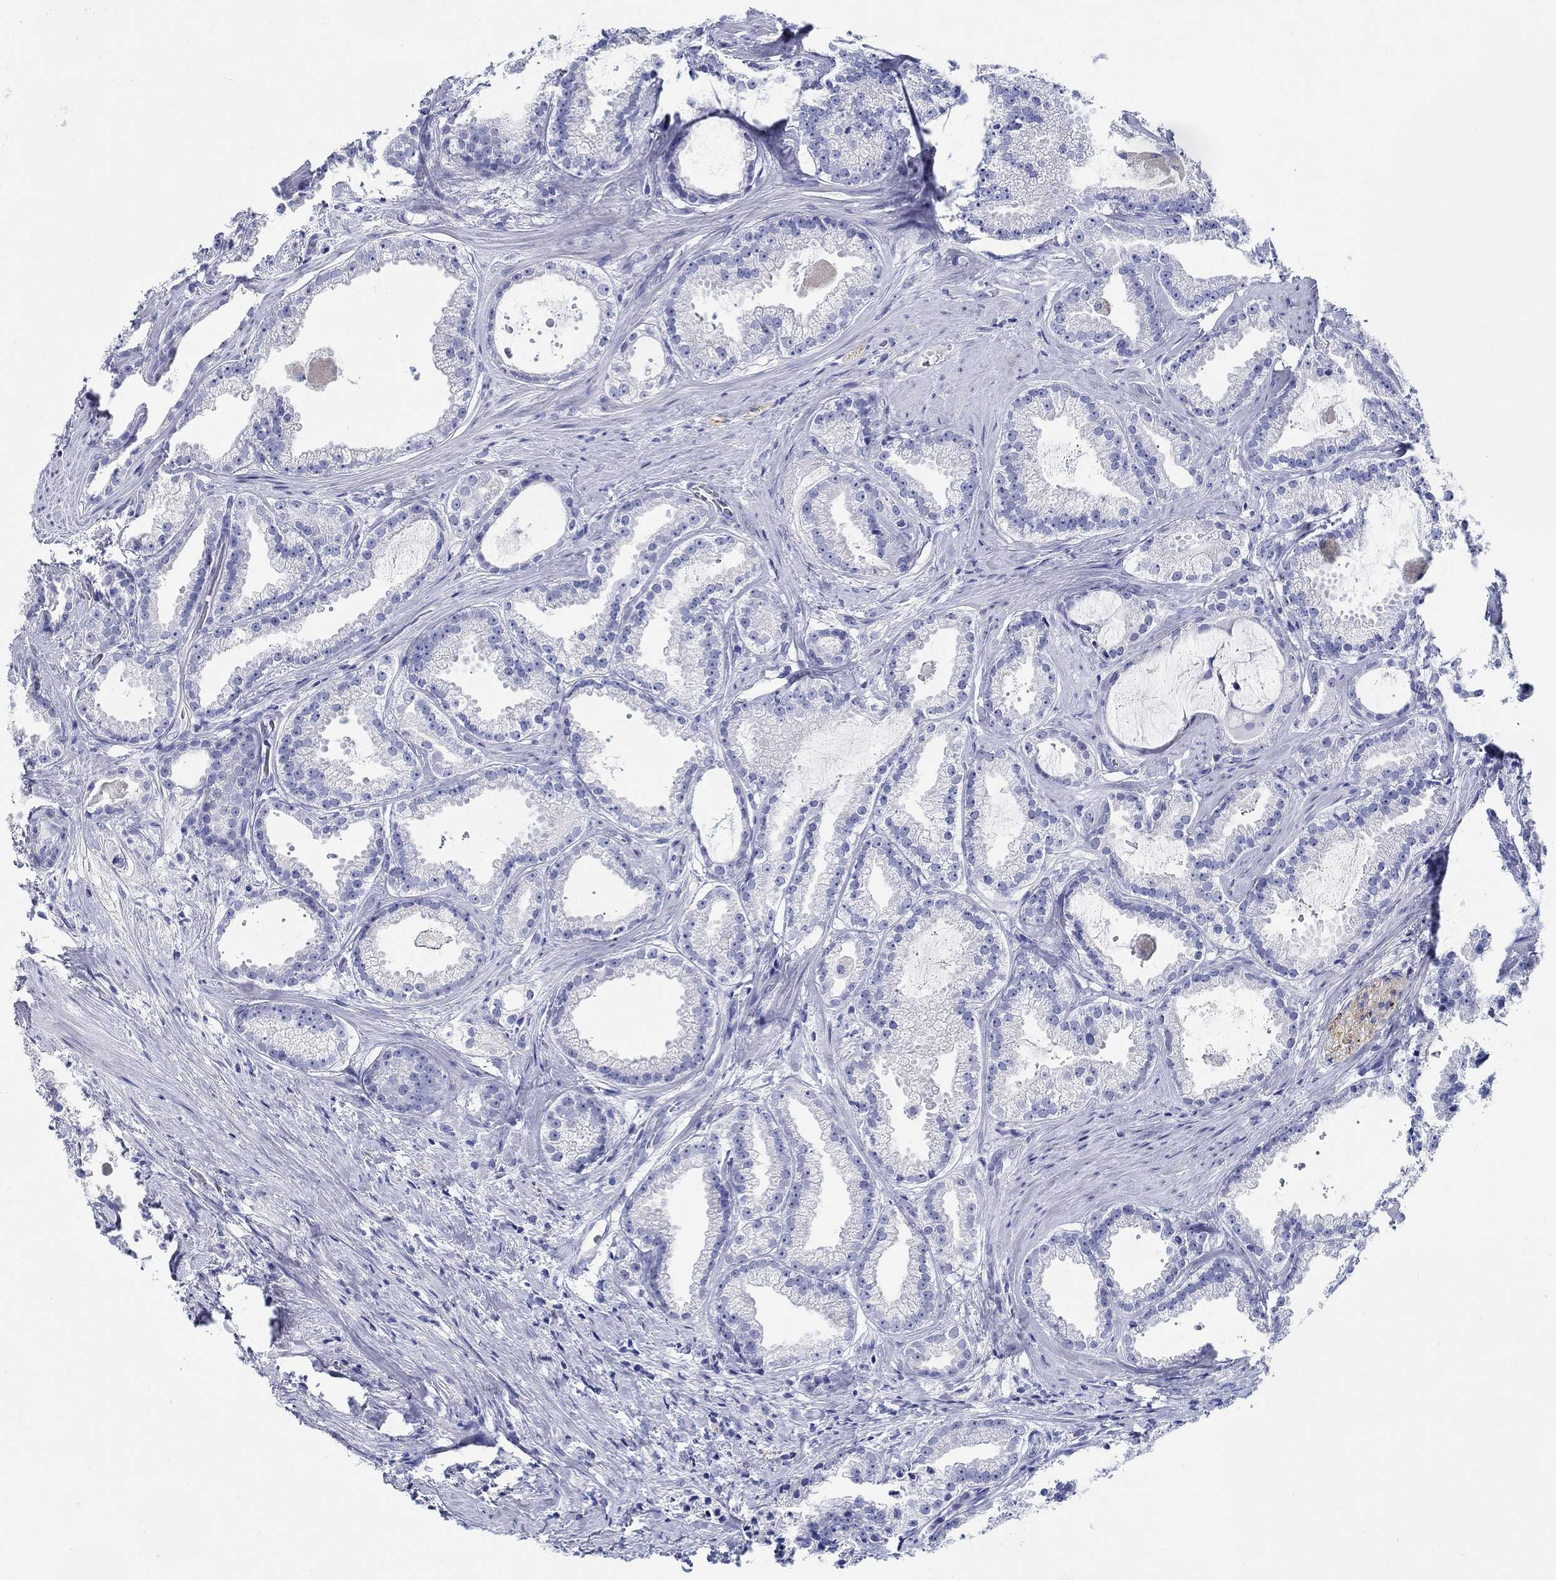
{"staining": {"intensity": "negative", "quantity": "none", "location": "none"}, "tissue": "prostate cancer", "cell_type": "Tumor cells", "image_type": "cancer", "snomed": [{"axis": "morphology", "description": "Adenocarcinoma, NOS"}, {"axis": "morphology", "description": "Adenocarcinoma, High grade"}, {"axis": "topography", "description": "Prostate"}], "caption": "High magnification brightfield microscopy of adenocarcinoma (prostate) stained with DAB (brown) and counterstained with hematoxylin (blue): tumor cells show no significant positivity.", "gene": "FBXO2", "patient": {"sex": "male", "age": 64}}